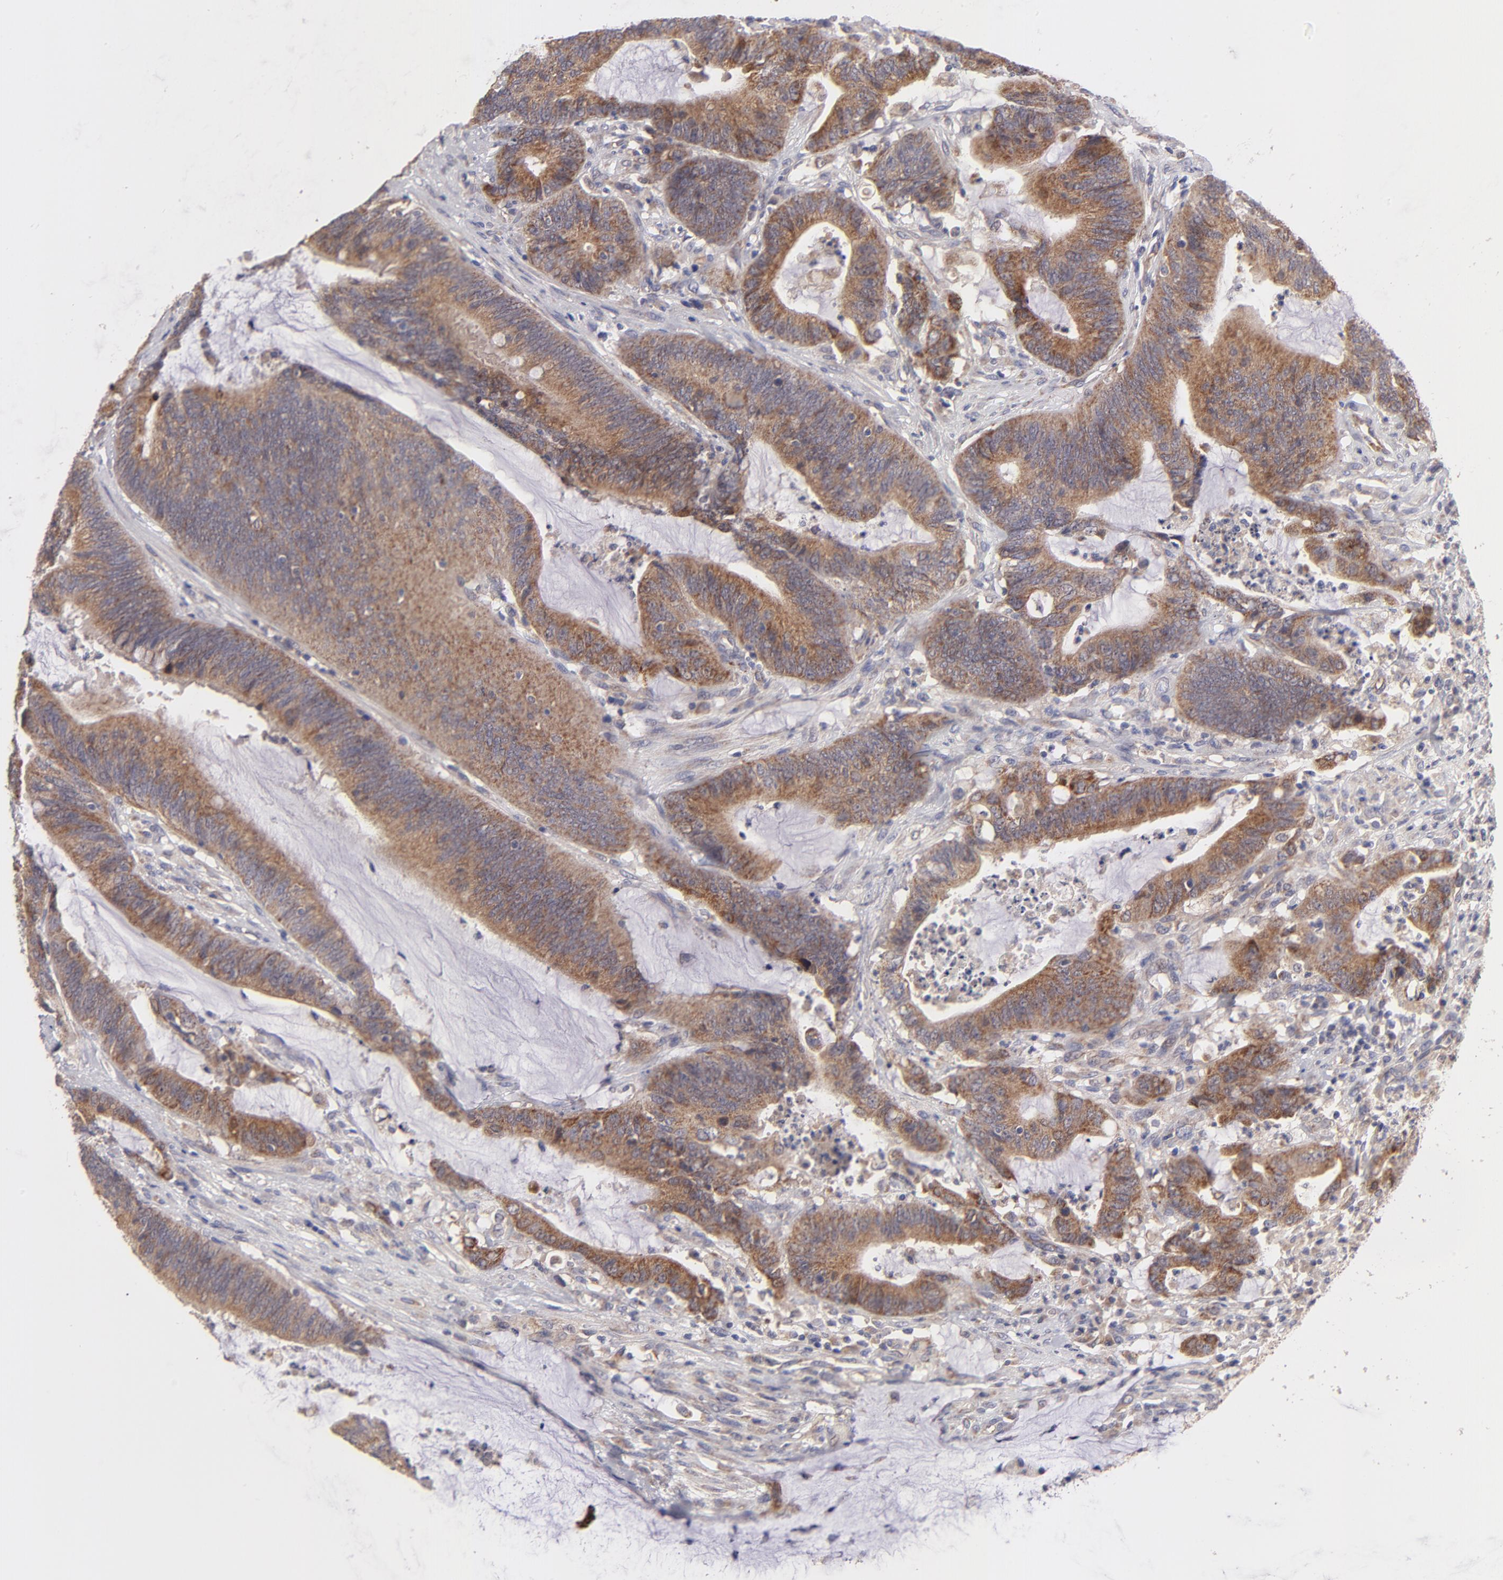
{"staining": {"intensity": "moderate", "quantity": ">75%", "location": "cytoplasmic/membranous"}, "tissue": "colorectal cancer", "cell_type": "Tumor cells", "image_type": "cancer", "snomed": [{"axis": "morphology", "description": "Adenocarcinoma, NOS"}, {"axis": "topography", "description": "Rectum"}], "caption": "Human colorectal cancer stained with a protein marker demonstrates moderate staining in tumor cells.", "gene": "HCCS", "patient": {"sex": "female", "age": 66}}